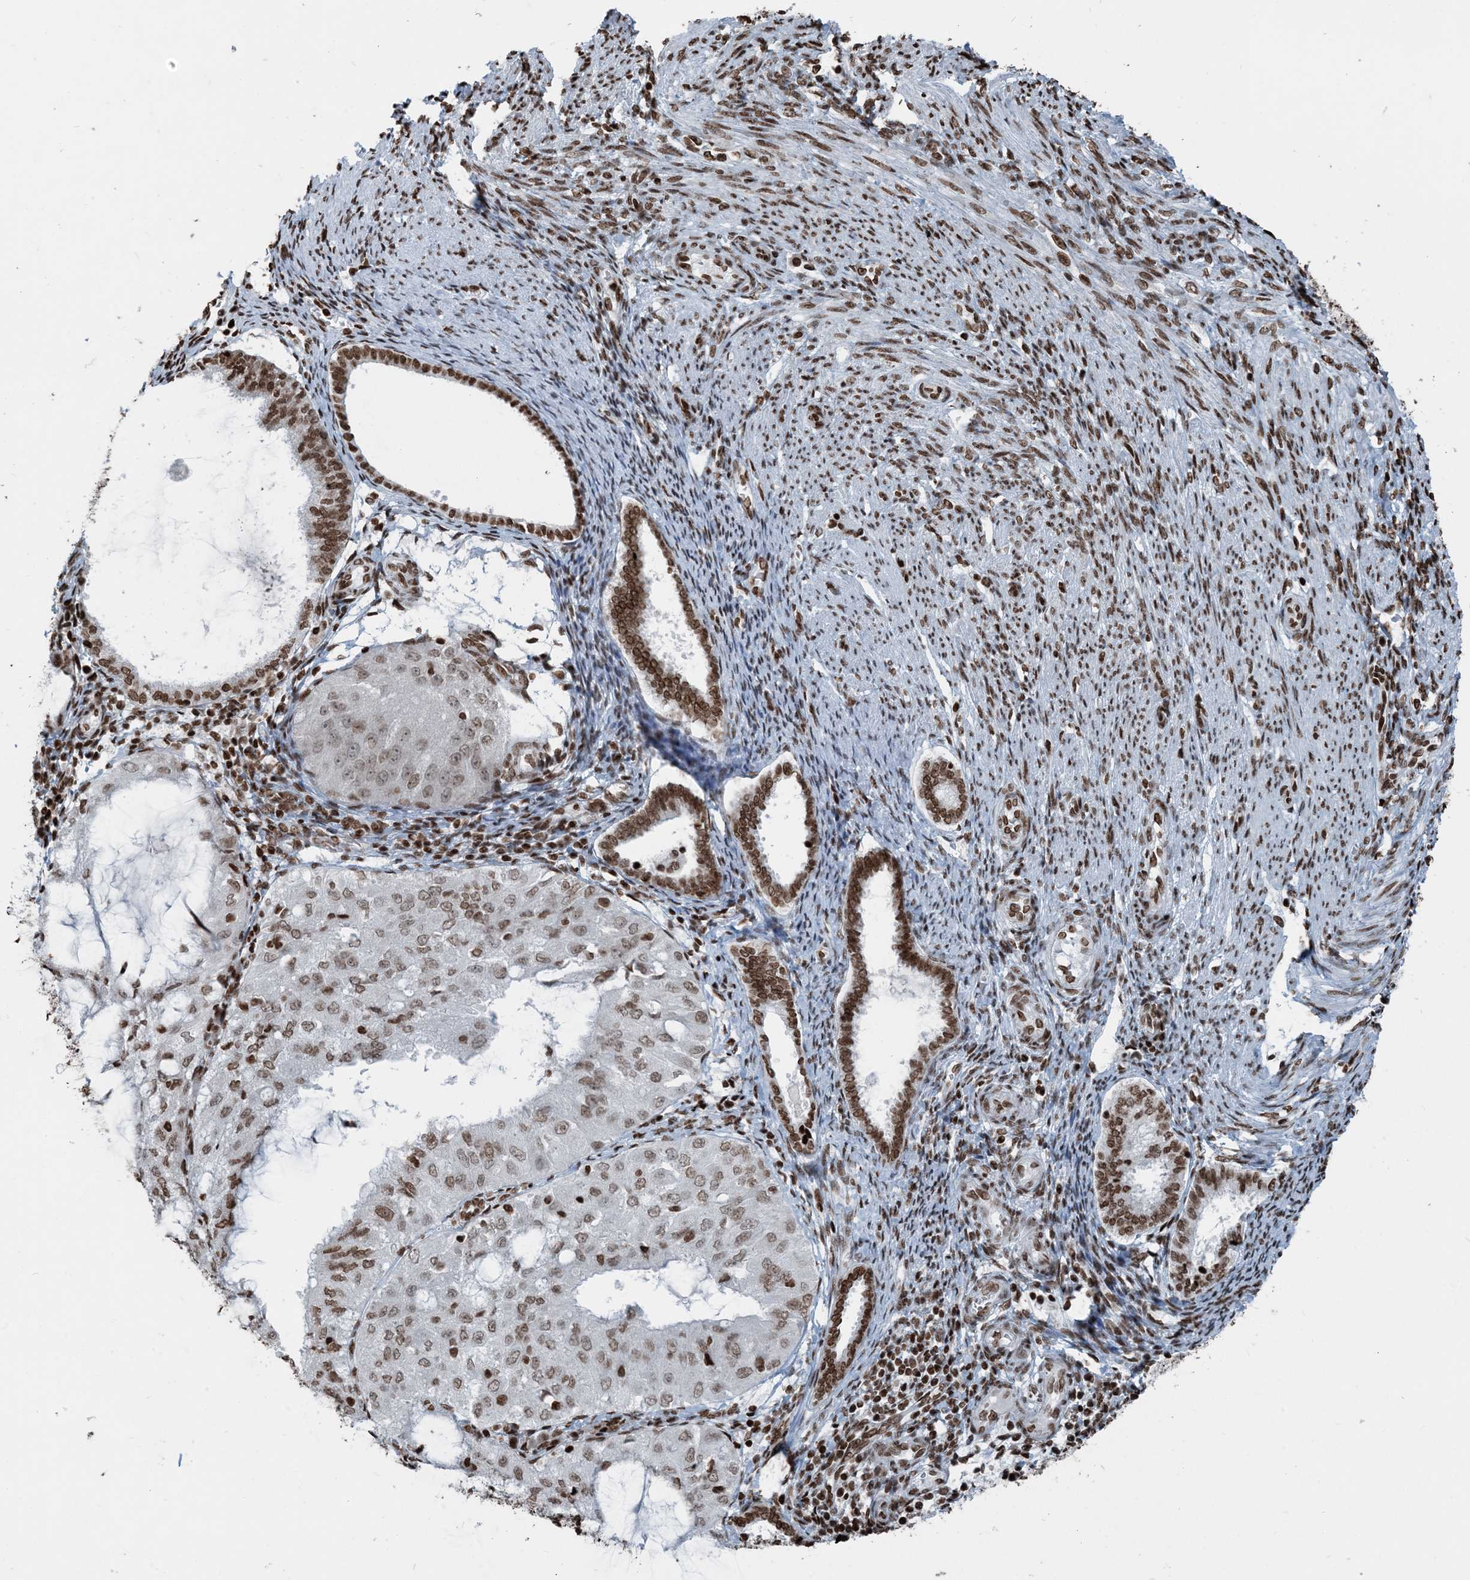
{"staining": {"intensity": "moderate", "quantity": ">75%", "location": "nuclear"}, "tissue": "endometrial cancer", "cell_type": "Tumor cells", "image_type": "cancer", "snomed": [{"axis": "morphology", "description": "Adenocarcinoma, NOS"}, {"axis": "topography", "description": "Endometrium"}], "caption": "This is an image of immunohistochemistry (IHC) staining of endometrial cancer (adenocarcinoma), which shows moderate positivity in the nuclear of tumor cells.", "gene": "H3-3B", "patient": {"sex": "female", "age": 81}}